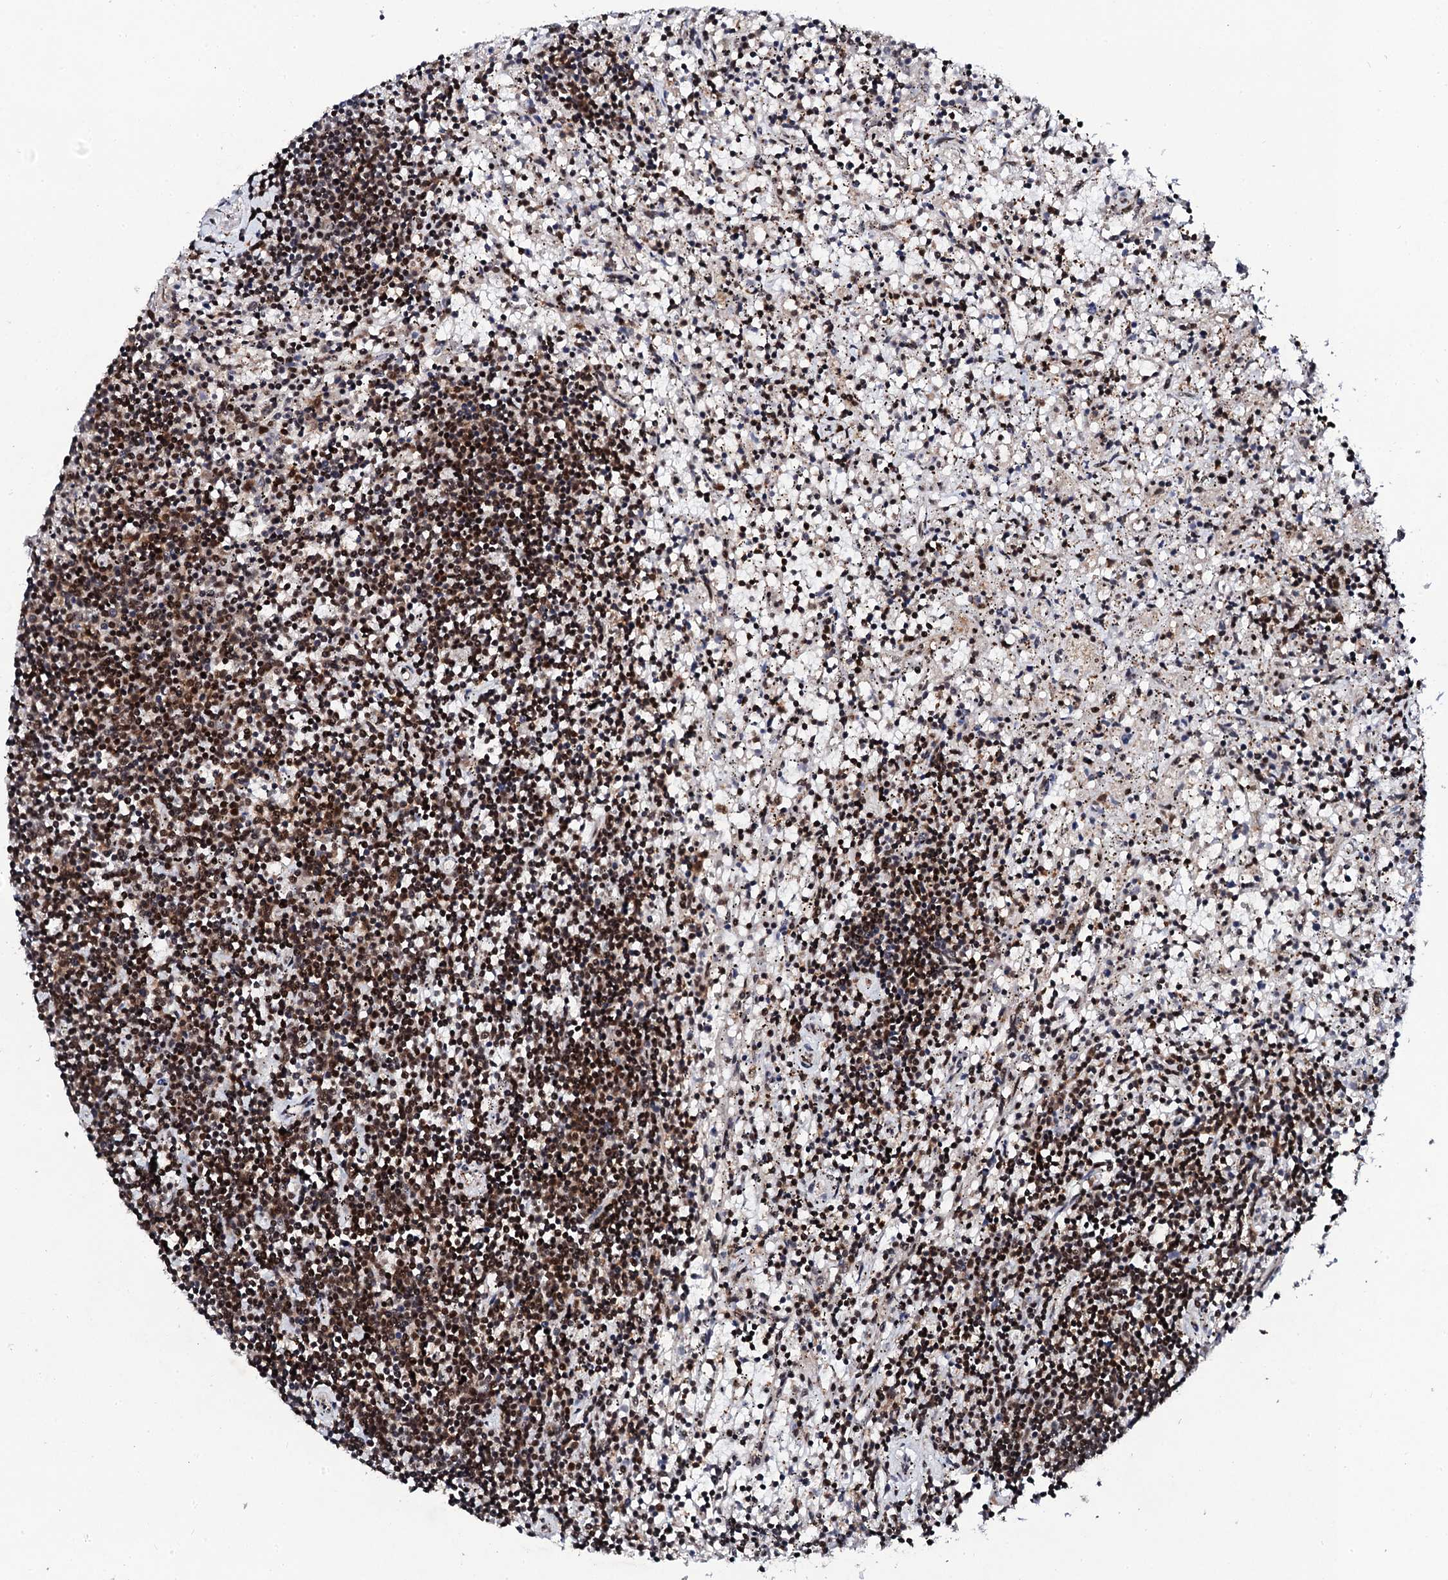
{"staining": {"intensity": "strong", "quantity": ">75%", "location": "nuclear"}, "tissue": "lymphoma", "cell_type": "Tumor cells", "image_type": "cancer", "snomed": [{"axis": "morphology", "description": "Malignant lymphoma, non-Hodgkin's type, Low grade"}, {"axis": "topography", "description": "Spleen"}], "caption": "A photomicrograph of malignant lymphoma, non-Hodgkin's type (low-grade) stained for a protein shows strong nuclear brown staining in tumor cells.", "gene": "CSTF3", "patient": {"sex": "male", "age": 76}}